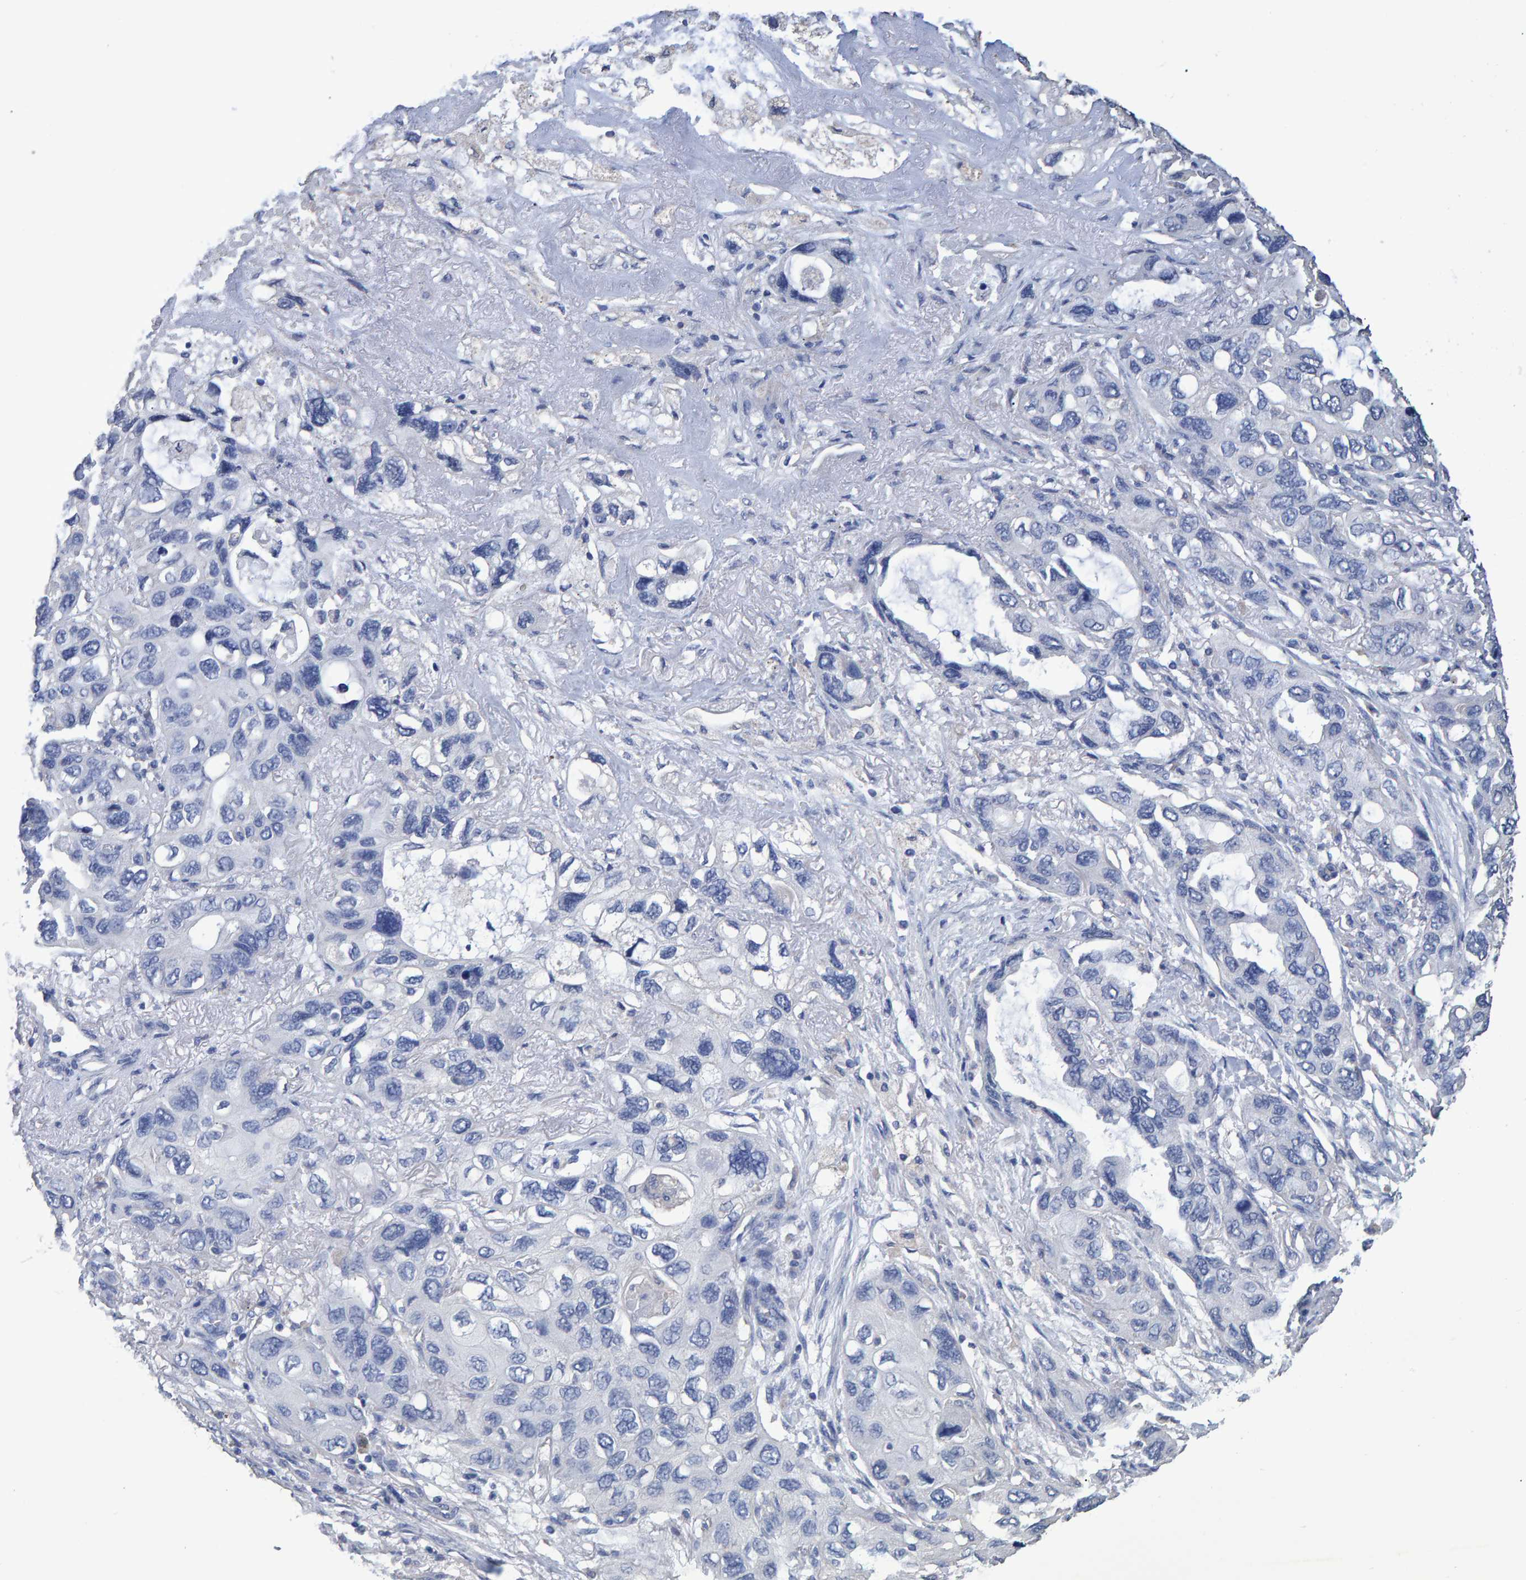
{"staining": {"intensity": "negative", "quantity": "none", "location": "none"}, "tissue": "lung cancer", "cell_type": "Tumor cells", "image_type": "cancer", "snomed": [{"axis": "morphology", "description": "Squamous cell carcinoma, NOS"}, {"axis": "topography", "description": "Lung"}], "caption": "A micrograph of lung squamous cell carcinoma stained for a protein demonstrates no brown staining in tumor cells.", "gene": "HEMGN", "patient": {"sex": "female", "age": 73}}